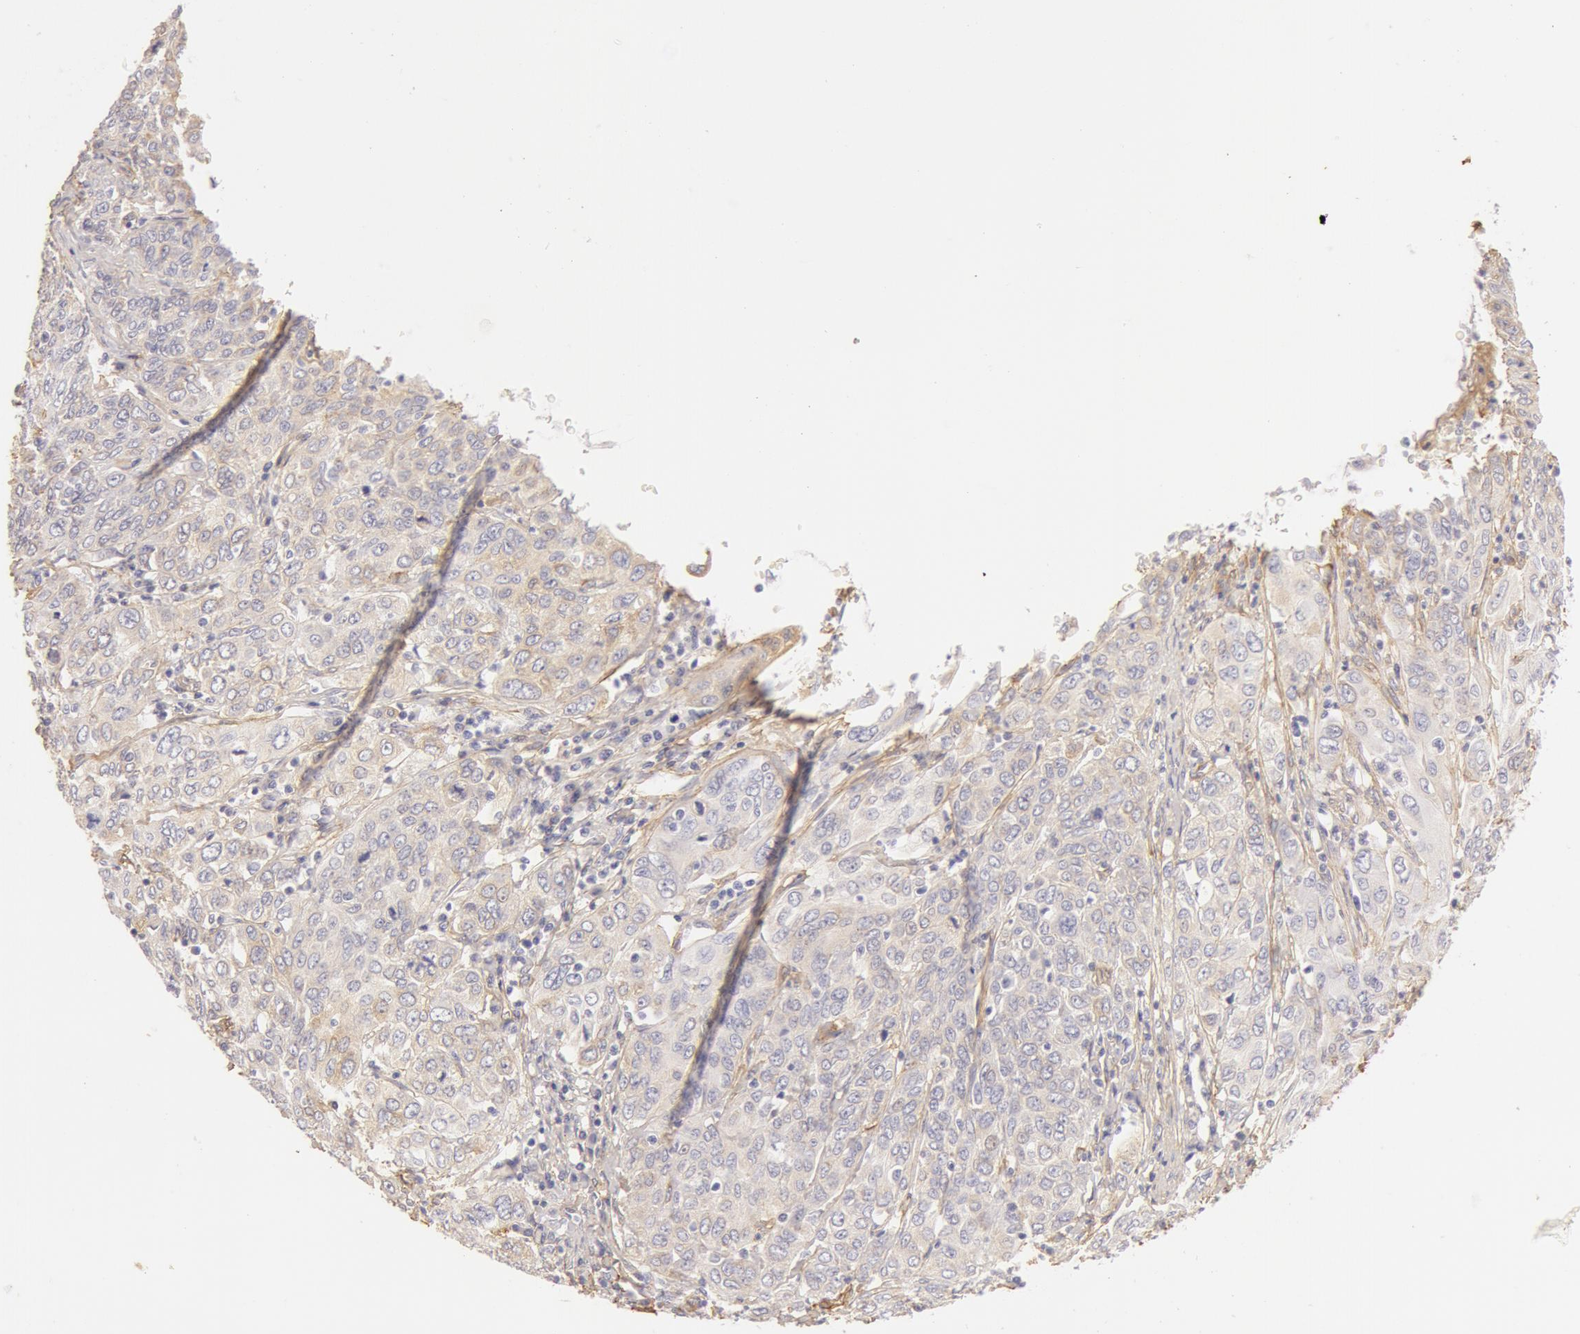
{"staining": {"intensity": "weak", "quantity": "<25%", "location": "cytoplasmic/membranous"}, "tissue": "cervical cancer", "cell_type": "Tumor cells", "image_type": "cancer", "snomed": [{"axis": "morphology", "description": "Squamous cell carcinoma, NOS"}, {"axis": "topography", "description": "Cervix"}], "caption": "Tumor cells are negative for protein expression in human cervical squamous cell carcinoma.", "gene": "COL4A1", "patient": {"sex": "female", "age": 38}}